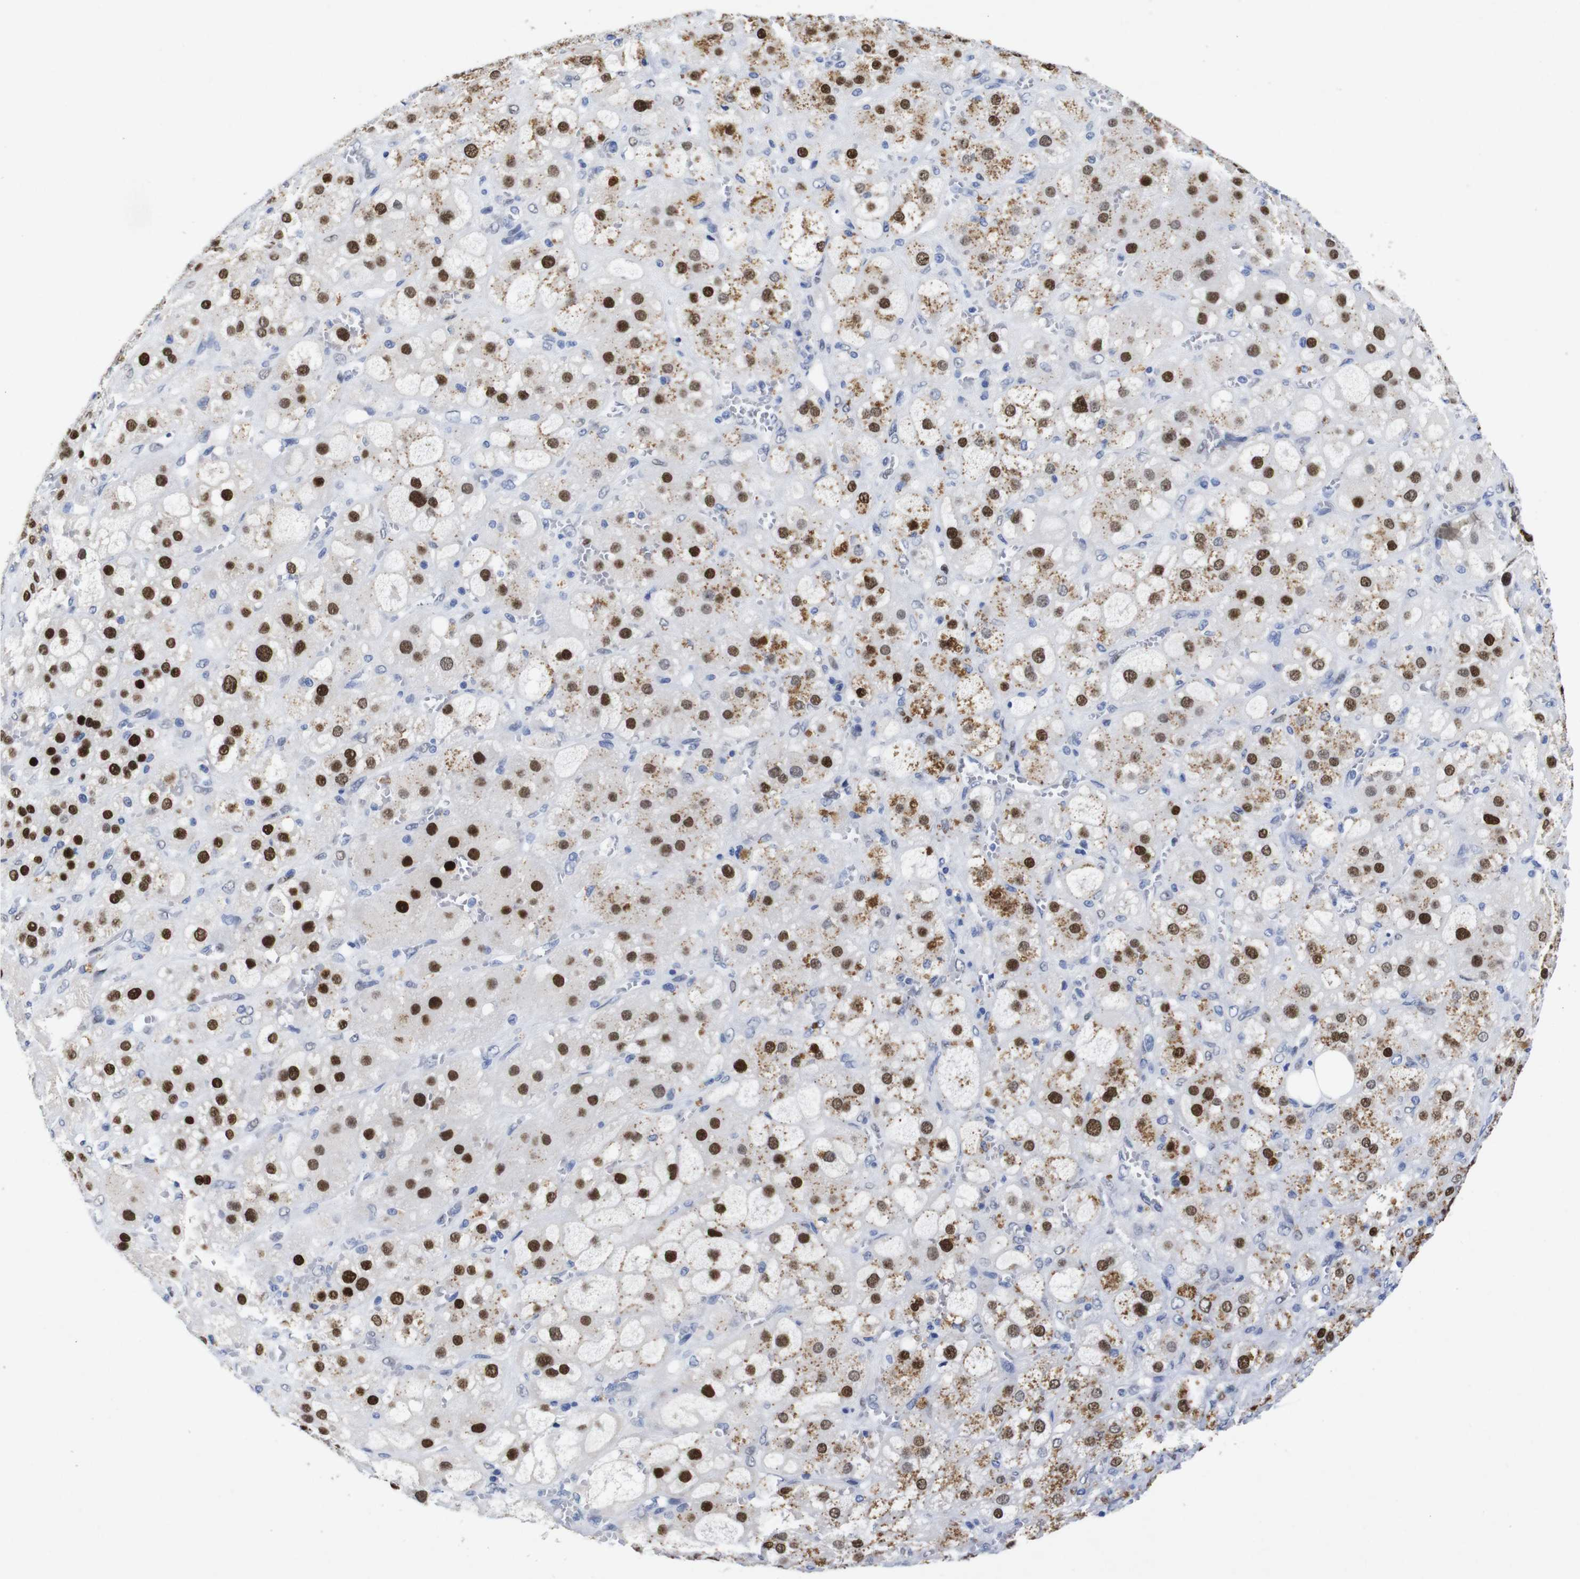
{"staining": {"intensity": "strong", "quantity": ">75%", "location": "cytoplasmic/membranous,nuclear"}, "tissue": "adrenal gland", "cell_type": "Glandular cells", "image_type": "normal", "snomed": [{"axis": "morphology", "description": "Normal tissue, NOS"}, {"axis": "topography", "description": "Adrenal gland"}], "caption": "Normal adrenal gland displays strong cytoplasmic/membranous,nuclear staining in about >75% of glandular cells, visualized by immunohistochemistry.", "gene": "FOSL2", "patient": {"sex": "female", "age": 47}}